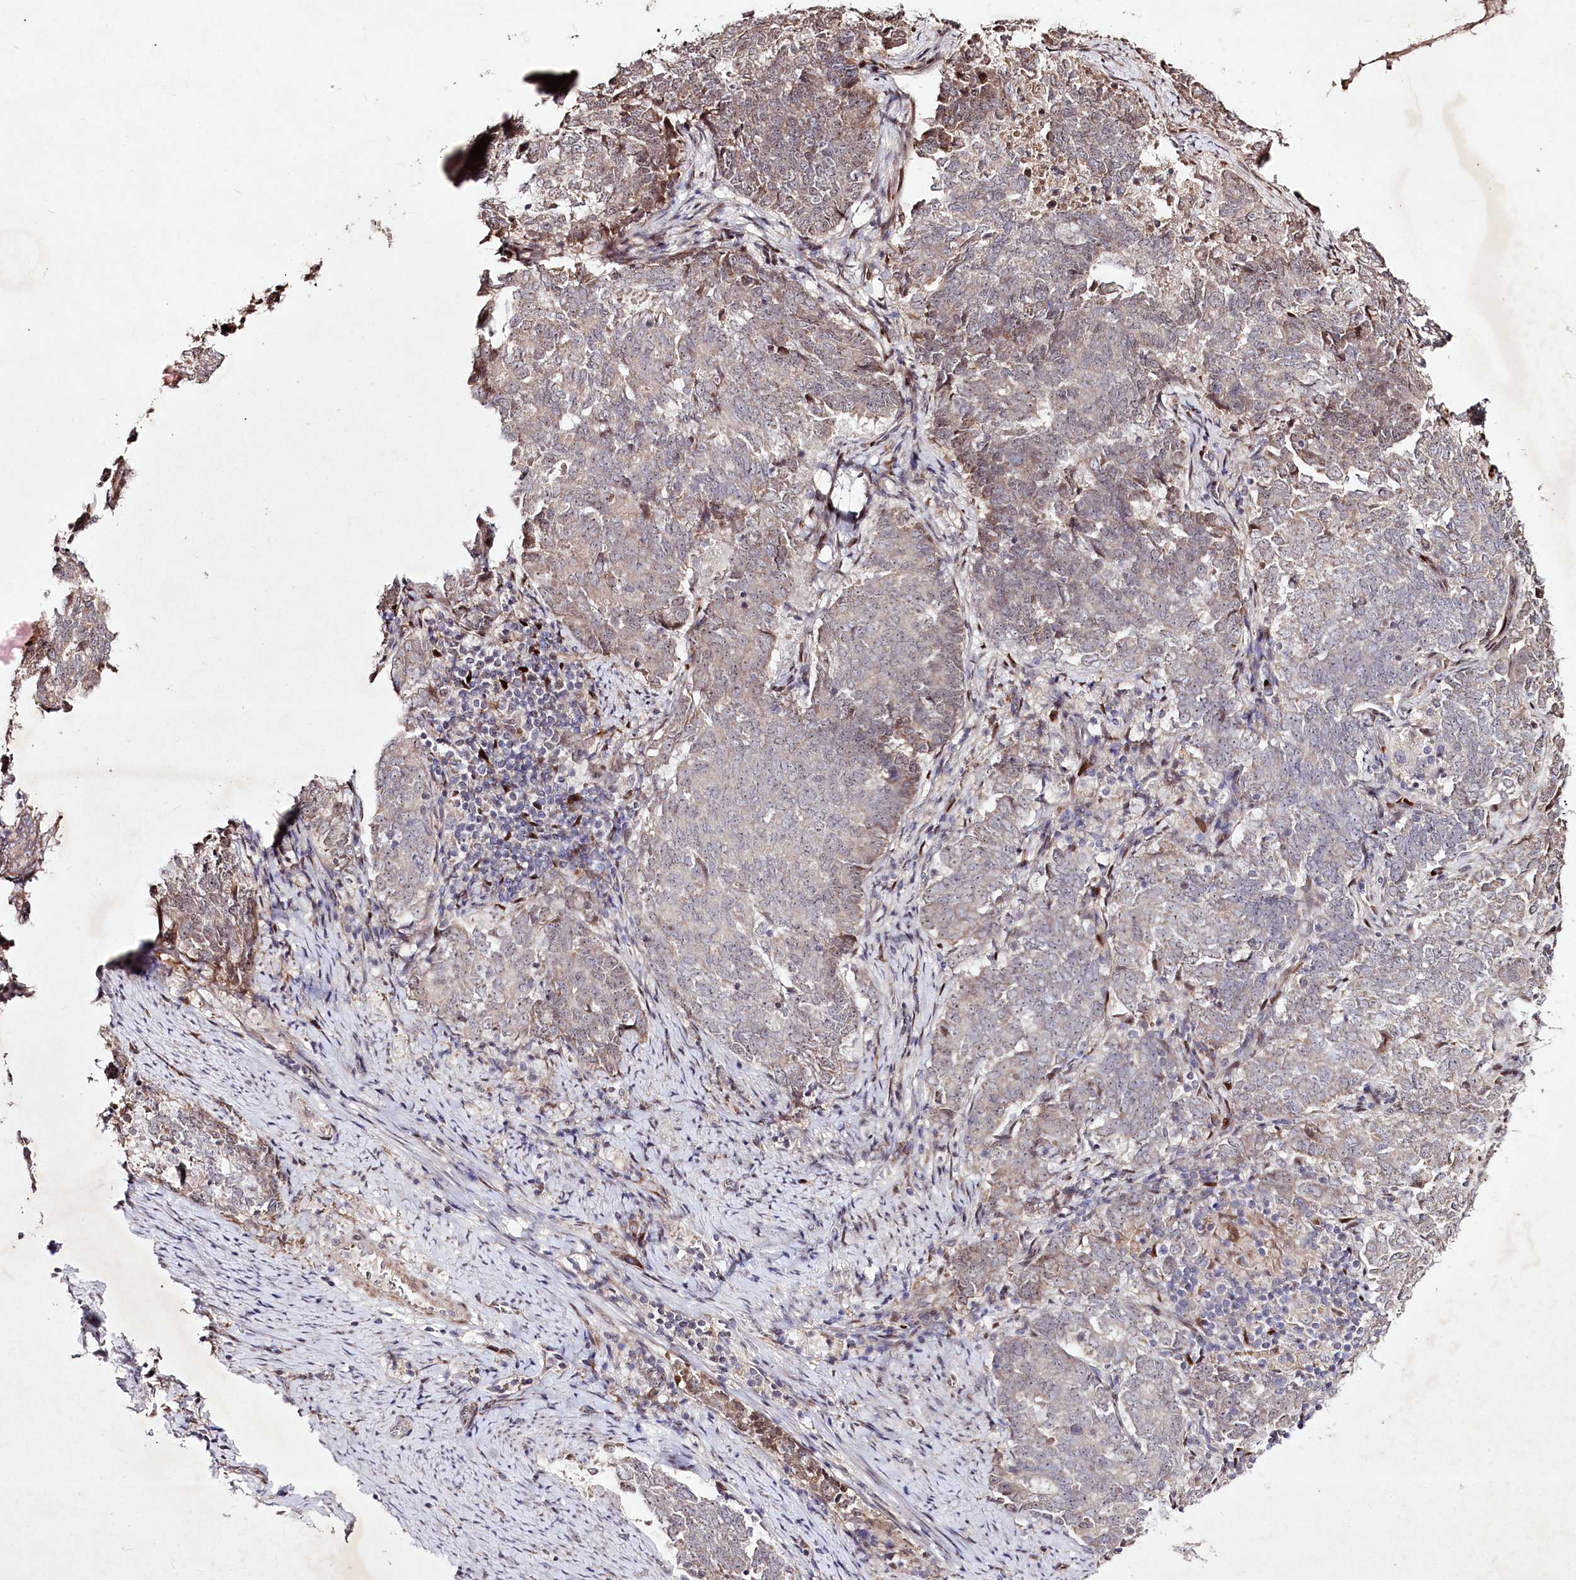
{"staining": {"intensity": "weak", "quantity": "<25%", "location": "cytoplasmic/membranous"}, "tissue": "endometrial cancer", "cell_type": "Tumor cells", "image_type": "cancer", "snomed": [{"axis": "morphology", "description": "Adenocarcinoma, NOS"}, {"axis": "topography", "description": "Endometrium"}], "caption": "The immunohistochemistry (IHC) micrograph has no significant staining in tumor cells of endometrial cancer tissue.", "gene": "DMP1", "patient": {"sex": "female", "age": 80}}